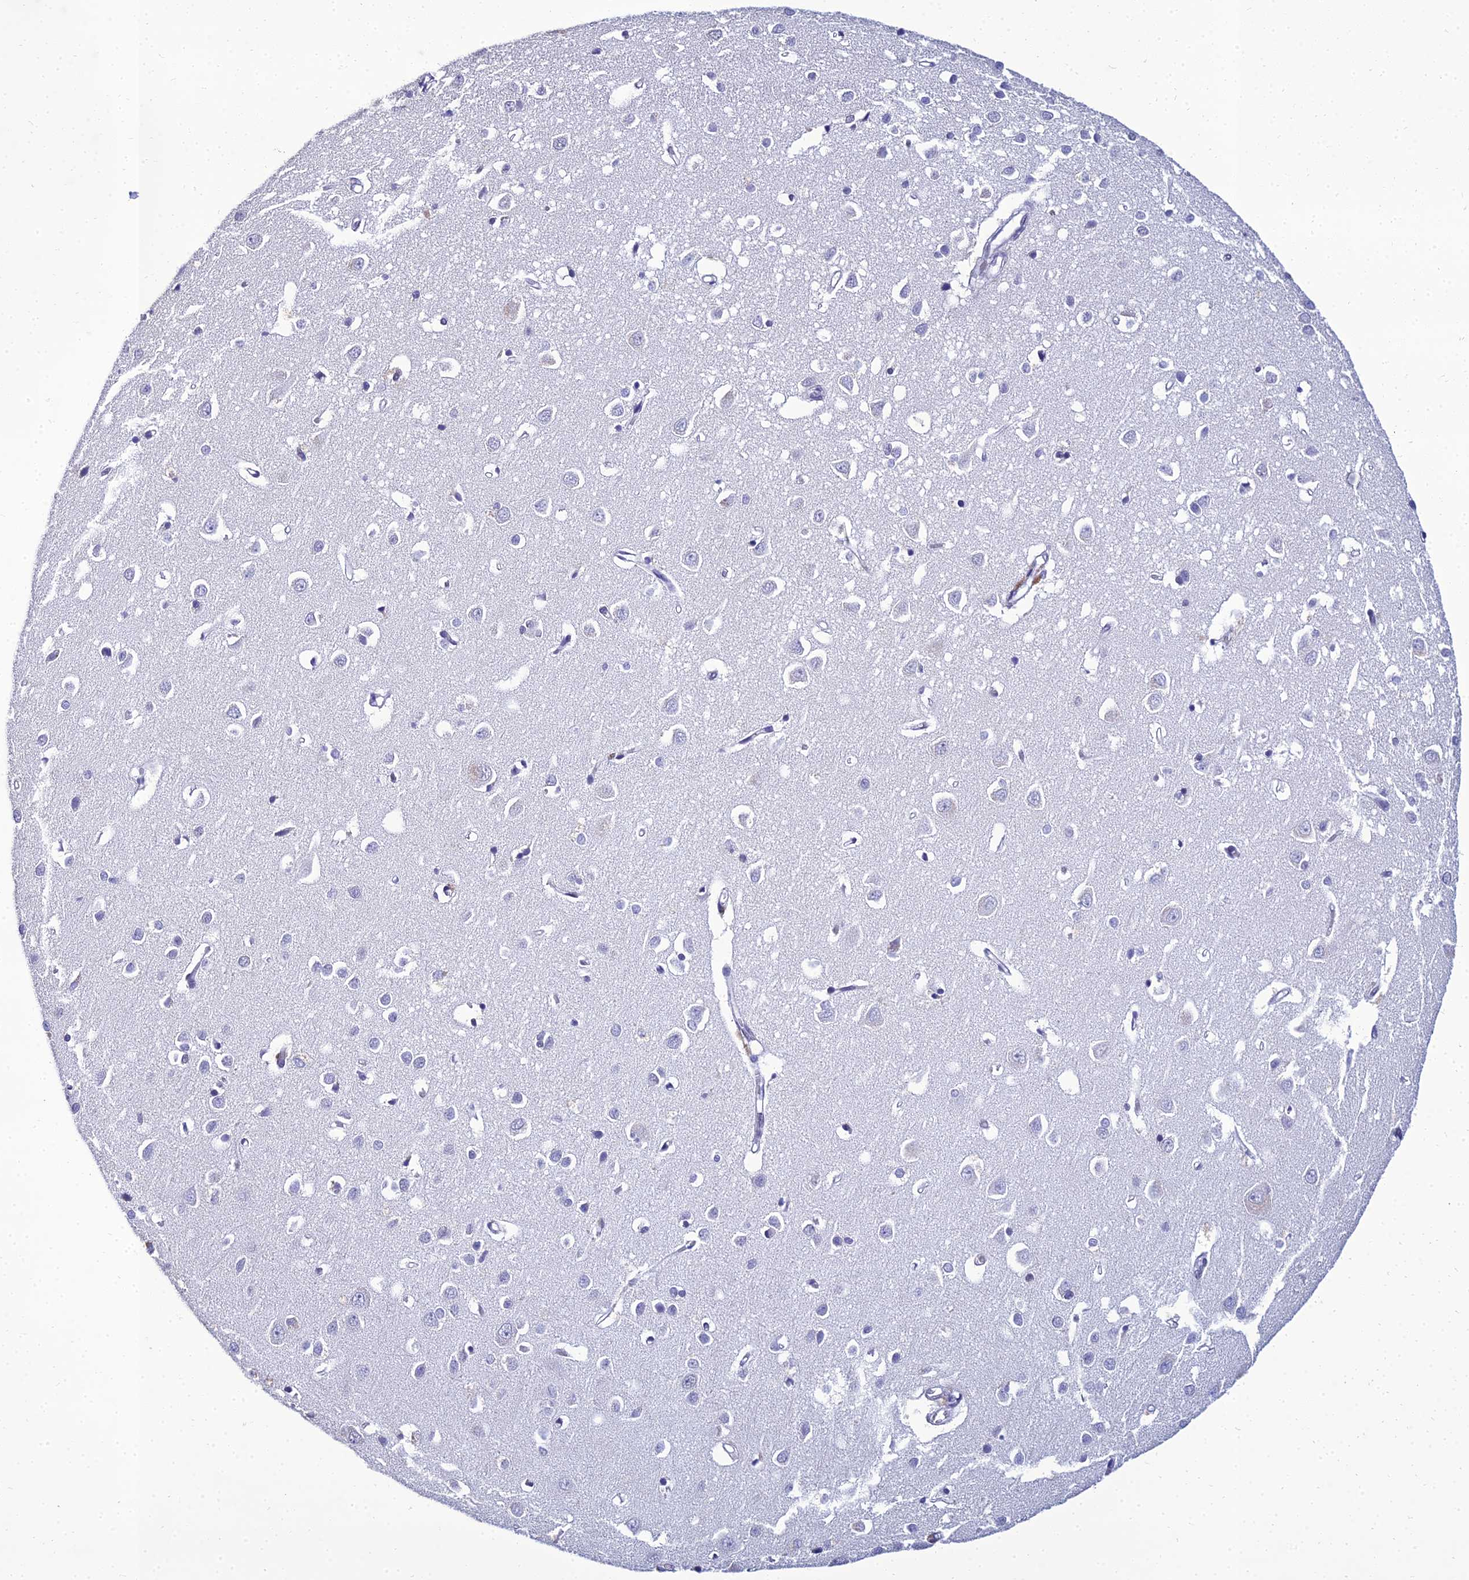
{"staining": {"intensity": "negative", "quantity": "none", "location": "none"}, "tissue": "cerebral cortex", "cell_type": "Endothelial cells", "image_type": "normal", "snomed": [{"axis": "morphology", "description": "Normal tissue, NOS"}, {"axis": "topography", "description": "Cerebral cortex"}], "caption": "IHC of benign cerebral cortex demonstrates no positivity in endothelial cells. The staining is performed using DAB brown chromogen with nuclei counter-stained in using hematoxylin.", "gene": "PPP4R2", "patient": {"sex": "female", "age": 64}}